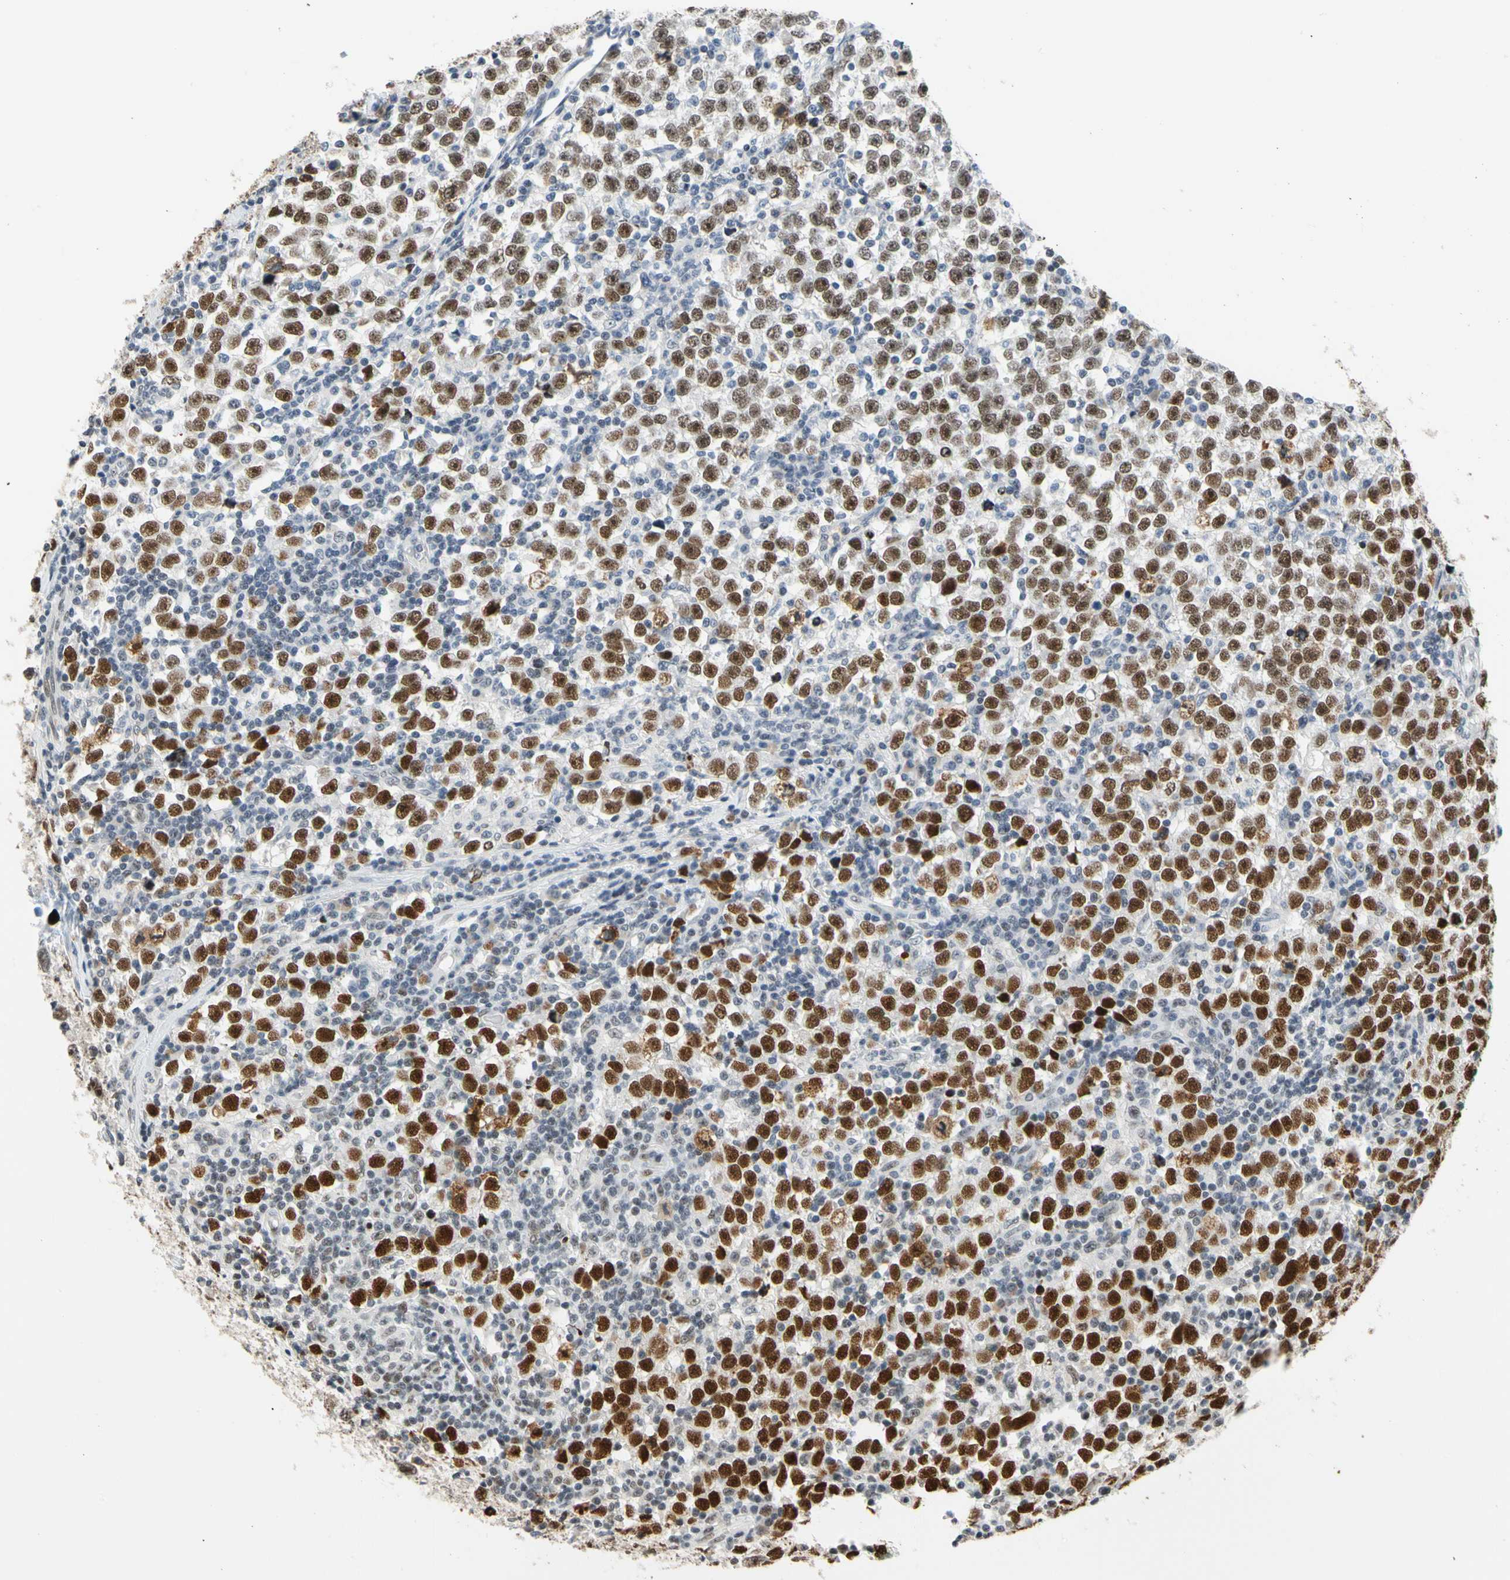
{"staining": {"intensity": "strong", "quantity": ">75%", "location": "nuclear"}, "tissue": "testis cancer", "cell_type": "Tumor cells", "image_type": "cancer", "snomed": [{"axis": "morphology", "description": "Seminoma, NOS"}, {"axis": "topography", "description": "Testis"}], "caption": "This micrograph exhibits immunohistochemistry (IHC) staining of human testis cancer (seminoma), with high strong nuclear expression in about >75% of tumor cells.", "gene": "ZSCAN16", "patient": {"sex": "male", "age": 43}}